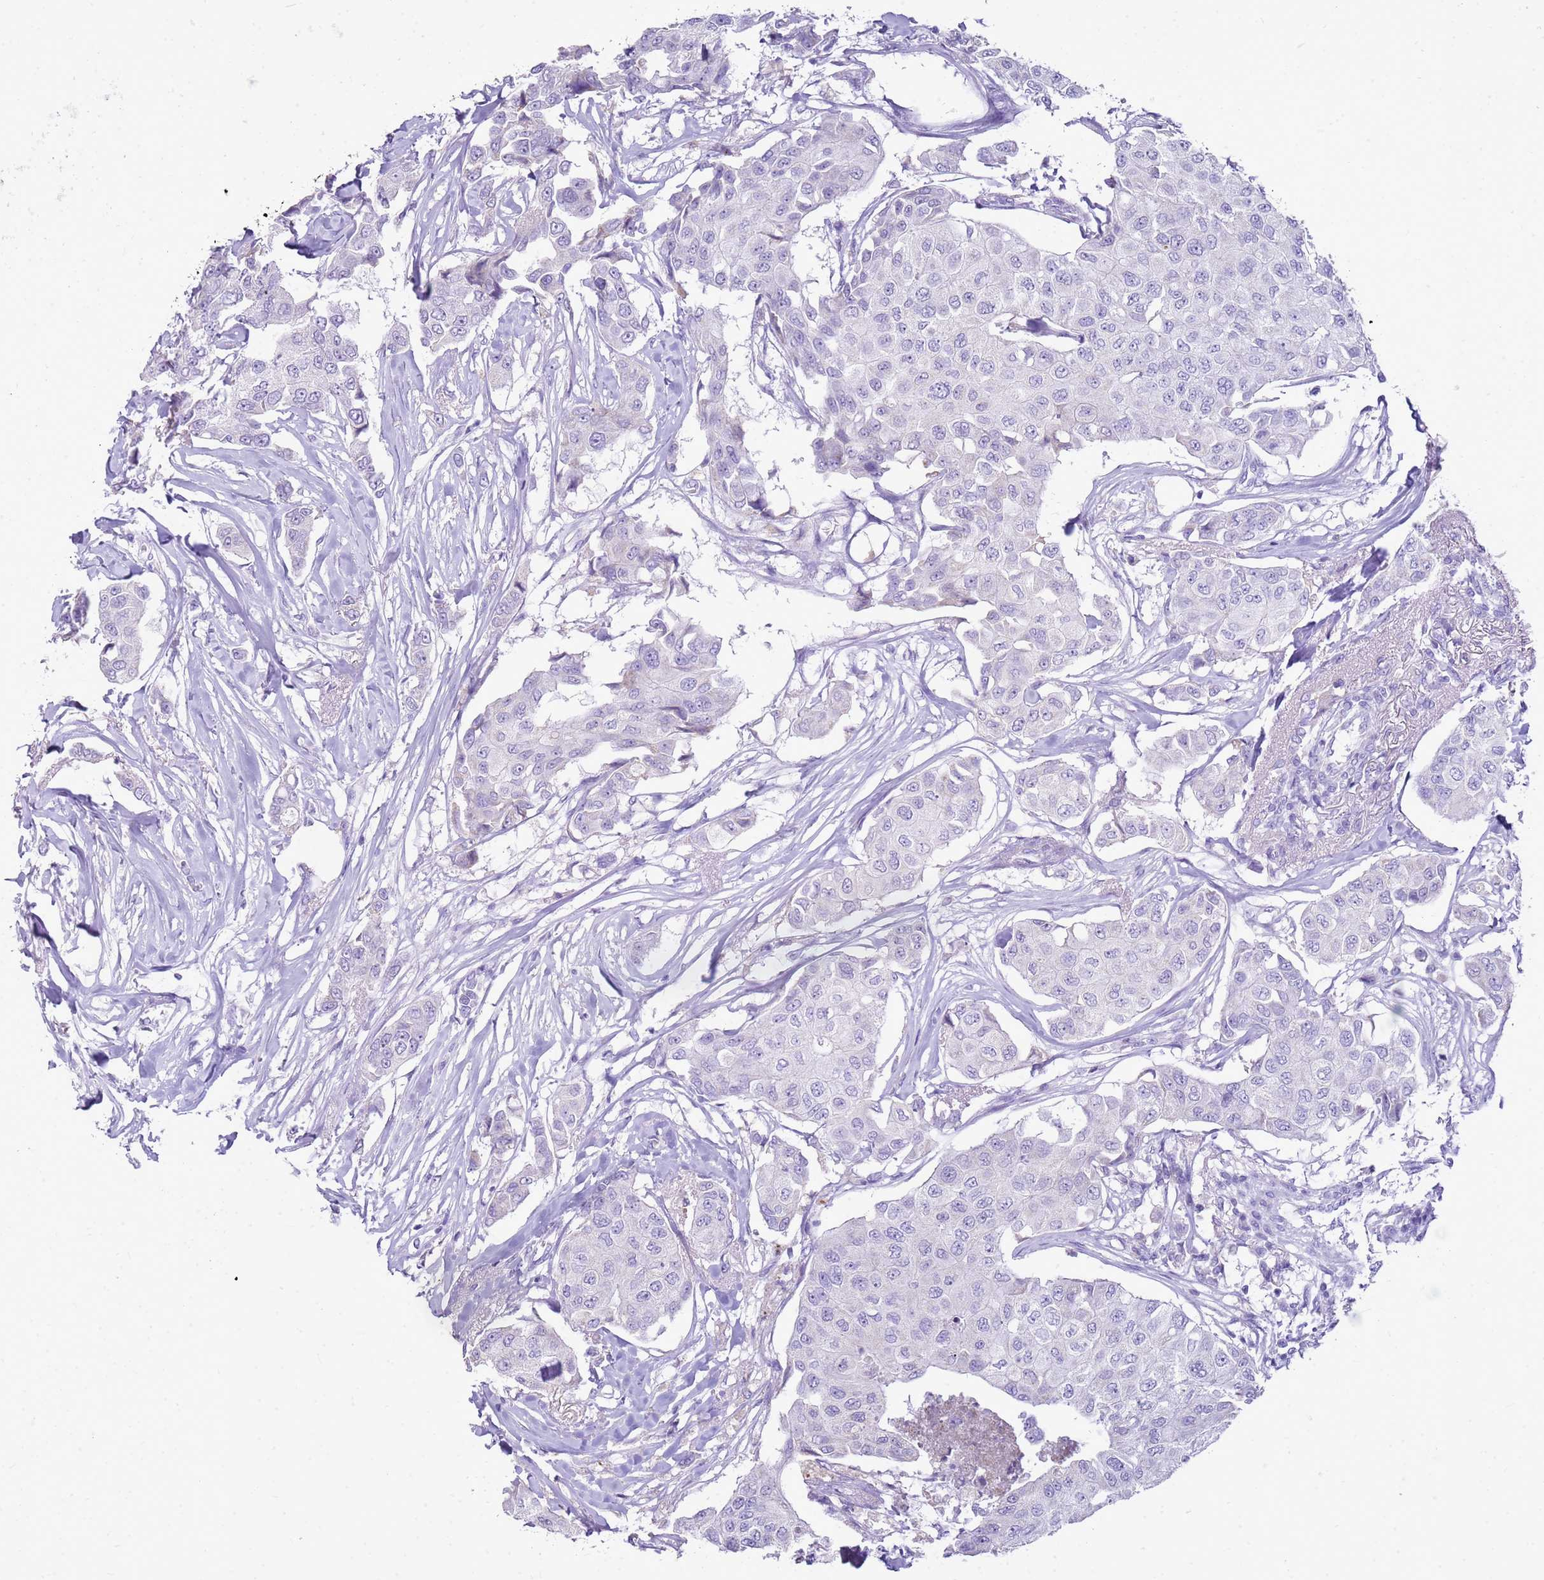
{"staining": {"intensity": "negative", "quantity": "none", "location": "none"}, "tissue": "breast cancer", "cell_type": "Tumor cells", "image_type": "cancer", "snomed": [{"axis": "morphology", "description": "Duct carcinoma"}, {"axis": "topography", "description": "Breast"}], "caption": "DAB immunohistochemical staining of human invasive ductal carcinoma (breast) exhibits no significant staining in tumor cells.", "gene": "FABP2", "patient": {"sex": "female", "age": 80}}